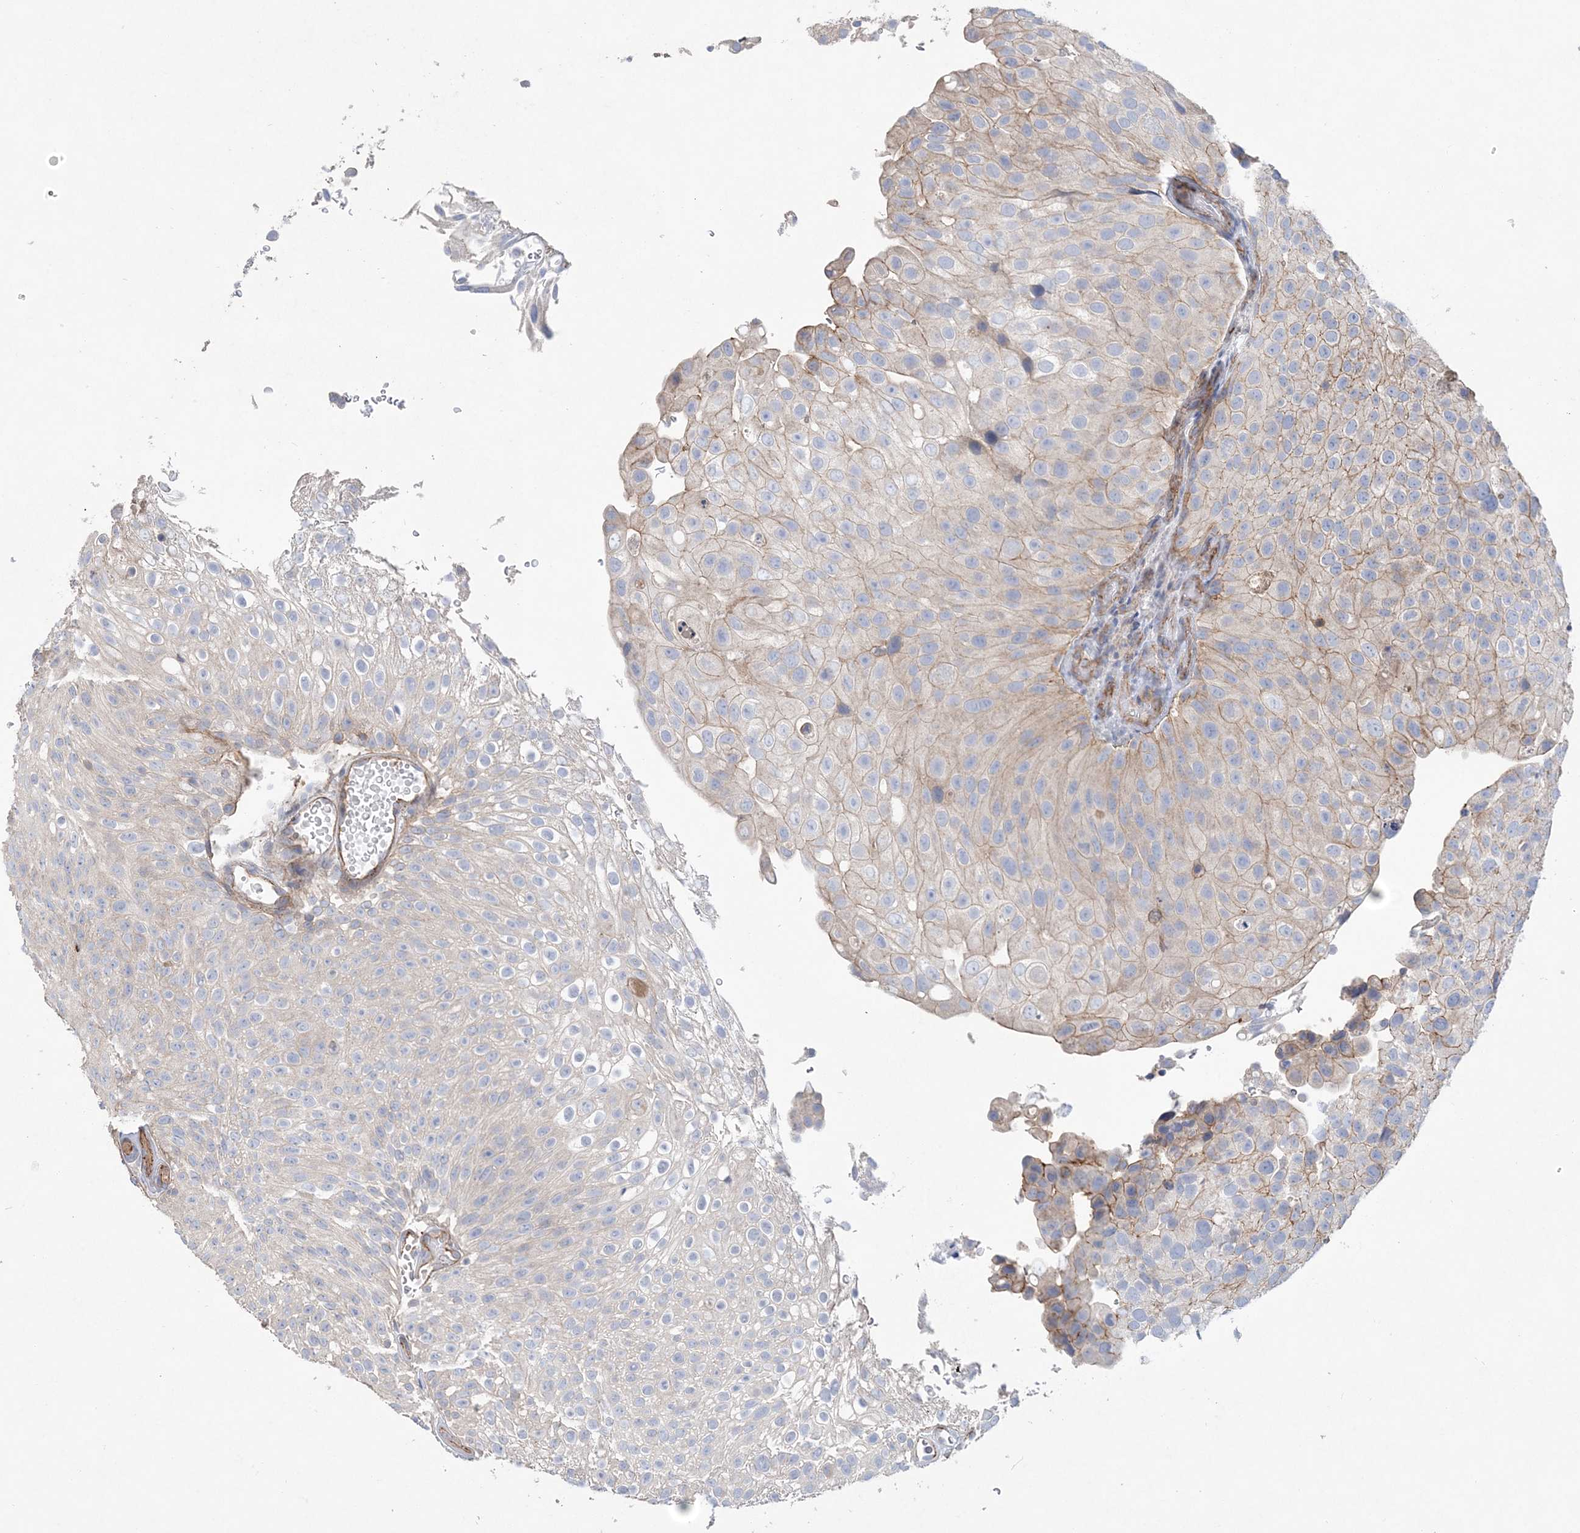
{"staining": {"intensity": "weak", "quantity": "25%-75%", "location": "cytoplasmic/membranous"}, "tissue": "urothelial cancer", "cell_type": "Tumor cells", "image_type": "cancer", "snomed": [{"axis": "morphology", "description": "Urothelial carcinoma, Low grade"}, {"axis": "topography", "description": "Urinary bladder"}], "caption": "IHC of human urothelial cancer displays low levels of weak cytoplasmic/membranous staining in approximately 25%-75% of tumor cells. (IHC, brightfield microscopy, high magnification).", "gene": "PIGC", "patient": {"sex": "male", "age": 78}}